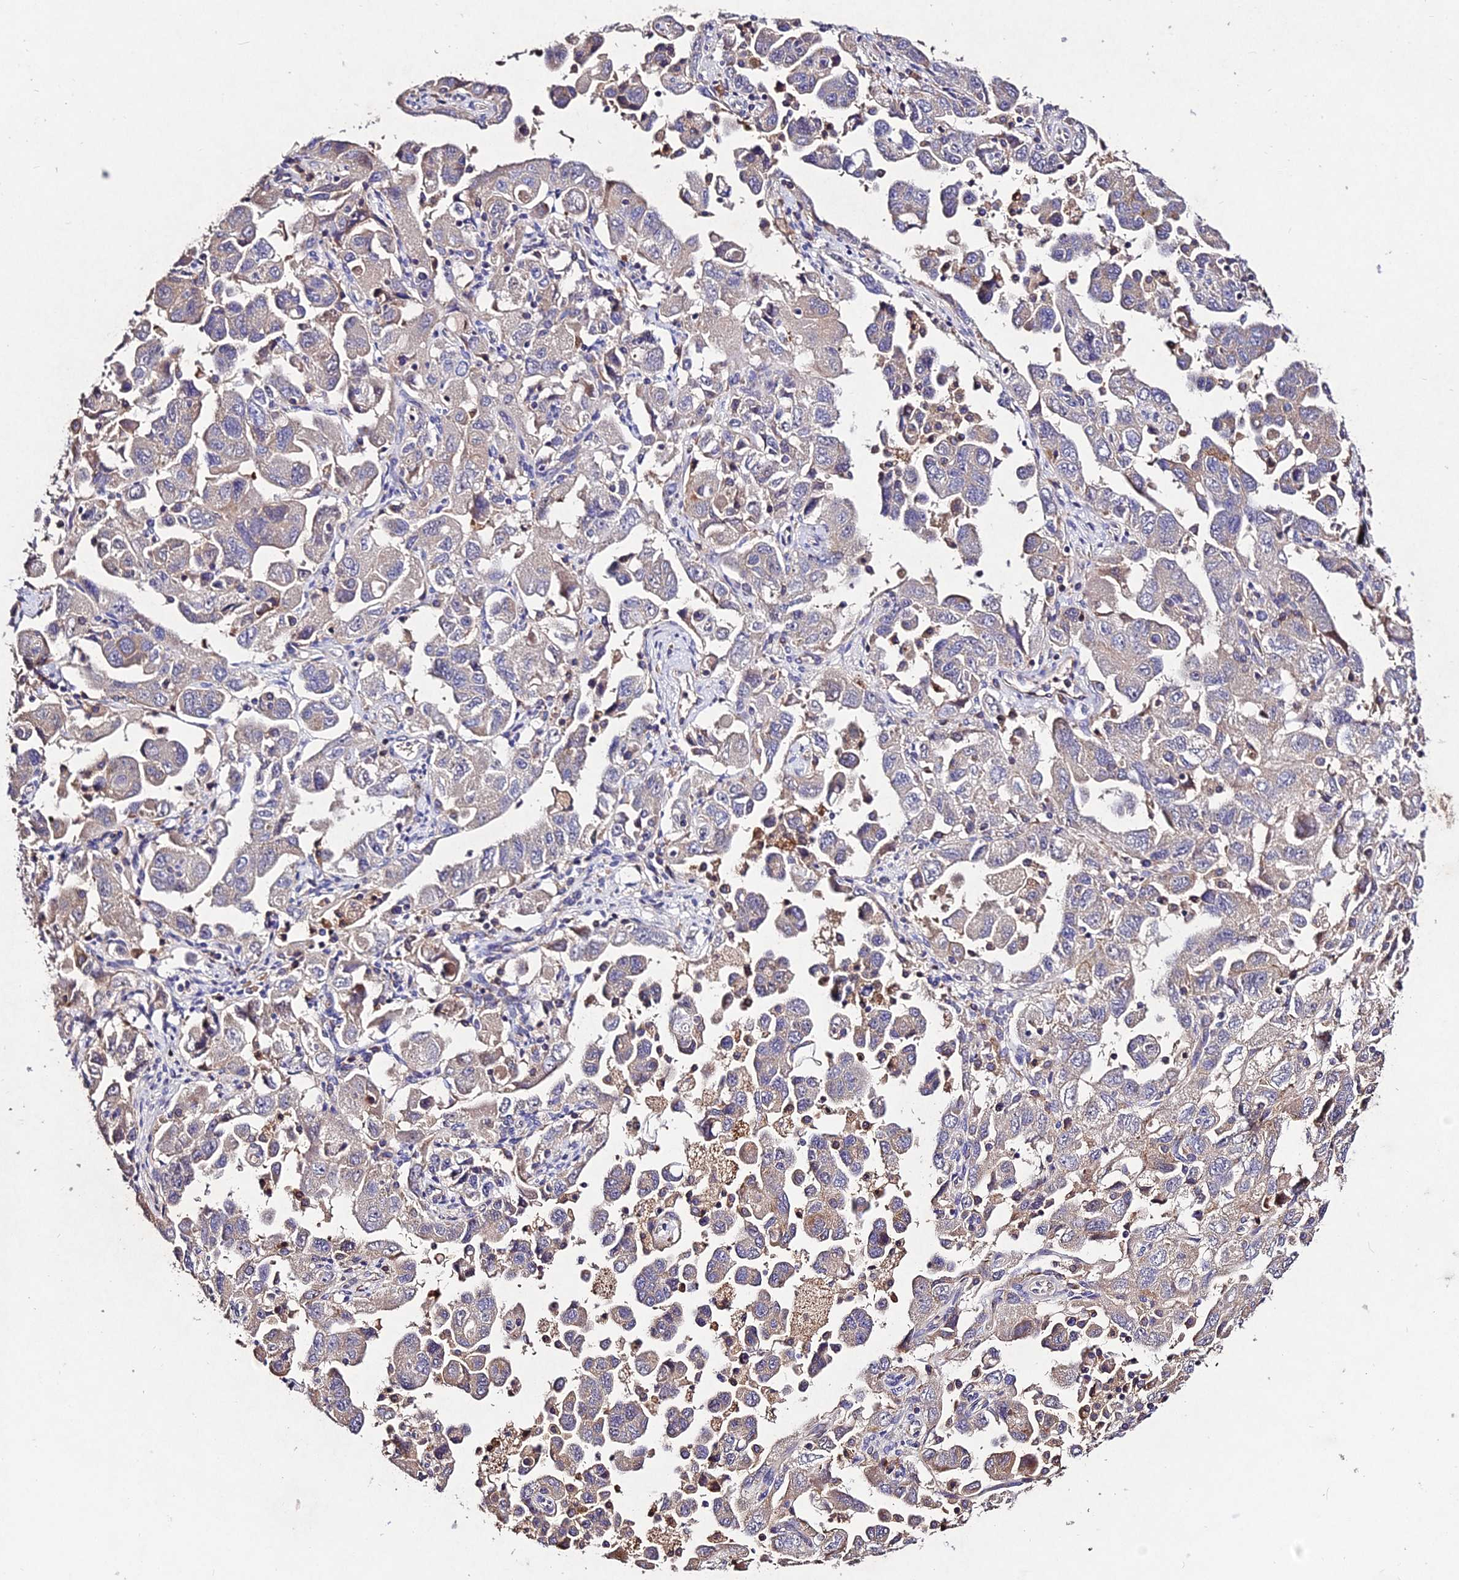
{"staining": {"intensity": "weak", "quantity": "<25%", "location": "cytoplasmic/membranous"}, "tissue": "ovarian cancer", "cell_type": "Tumor cells", "image_type": "cancer", "snomed": [{"axis": "morphology", "description": "Carcinoma, NOS"}, {"axis": "morphology", "description": "Cystadenocarcinoma, serous, NOS"}, {"axis": "topography", "description": "Ovary"}], "caption": "Histopathology image shows no significant protein staining in tumor cells of ovarian cancer.", "gene": "AP3M2", "patient": {"sex": "female", "age": 69}}